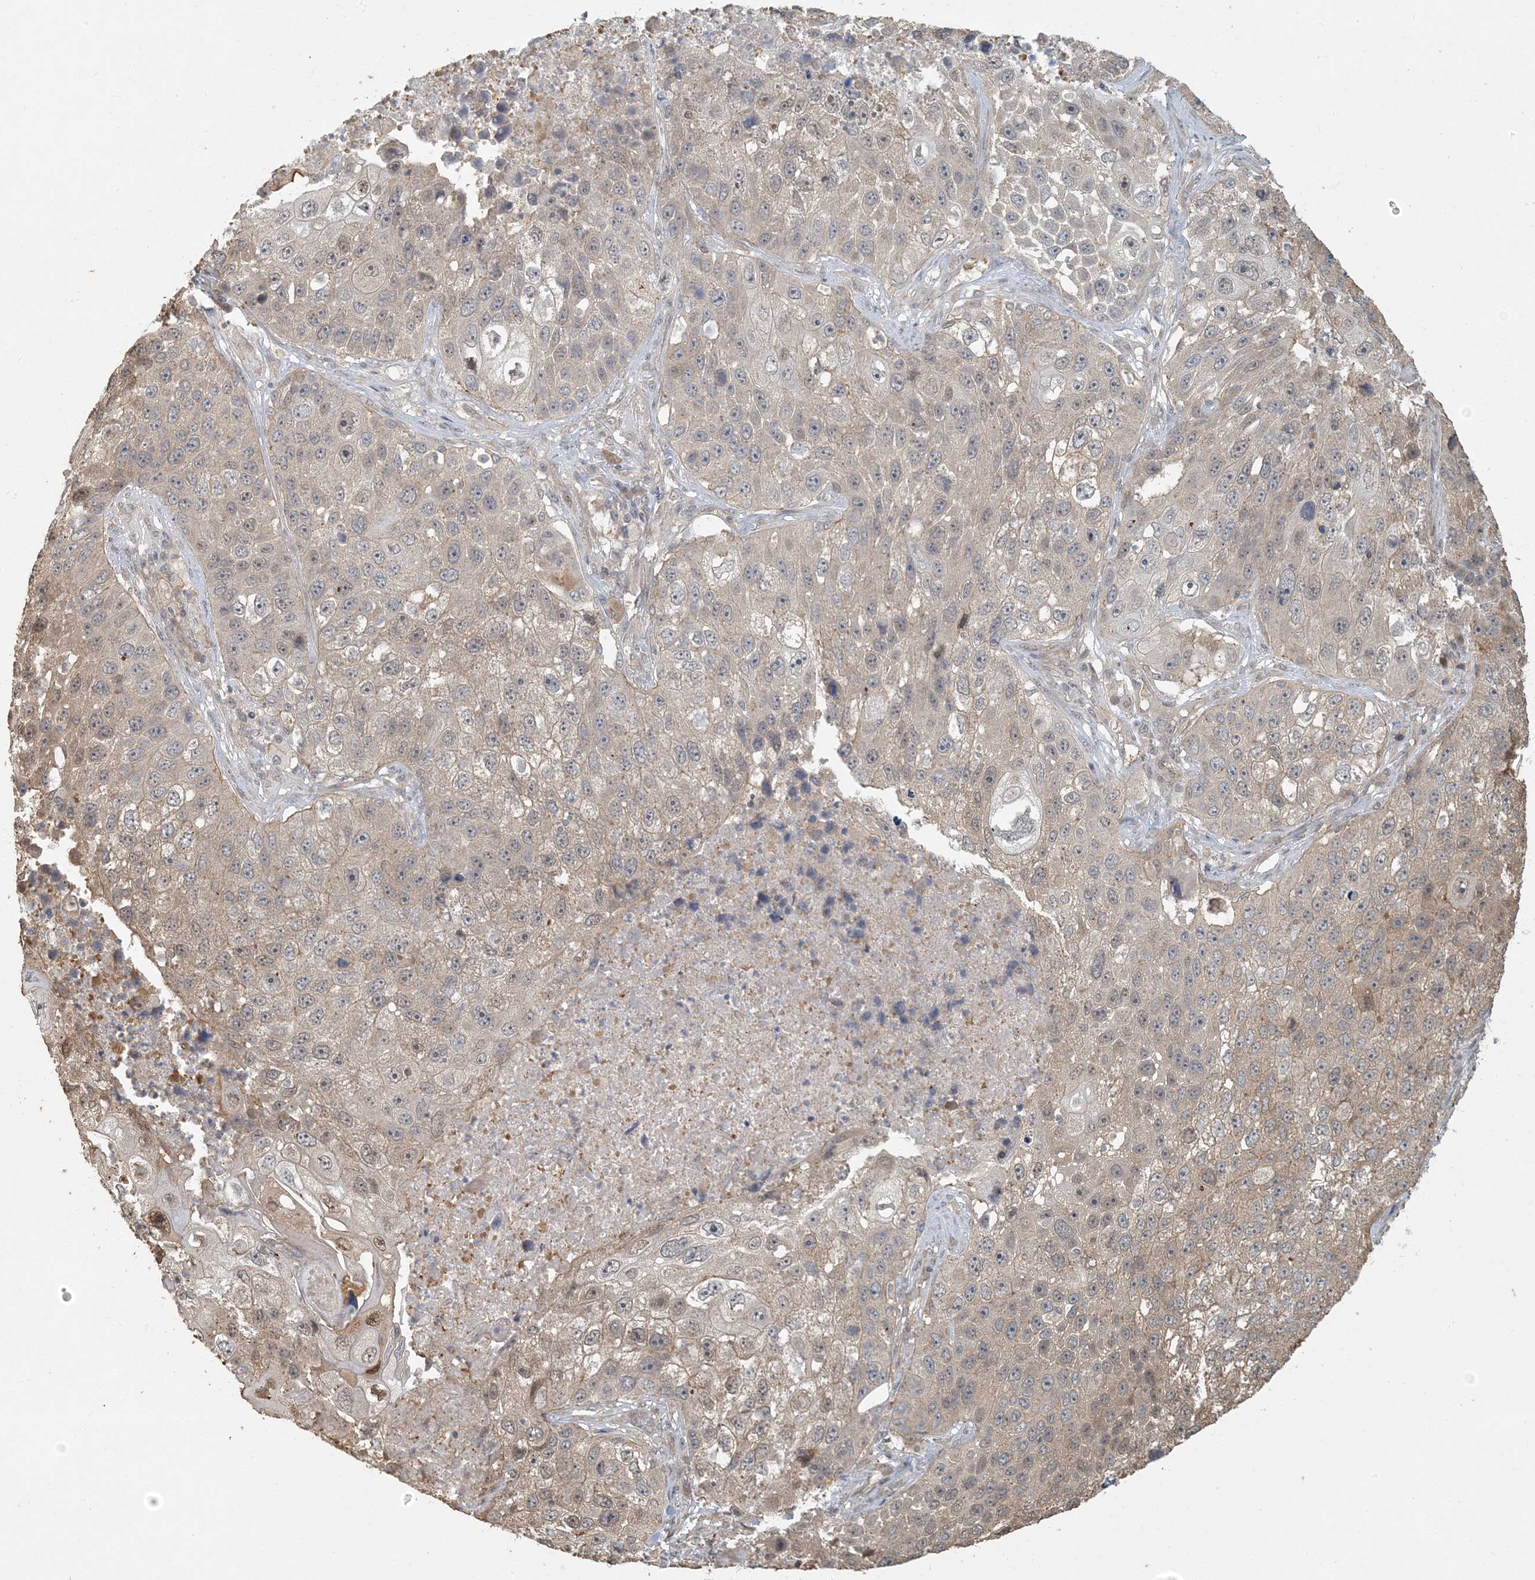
{"staining": {"intensity": "weak", "quantity": "<25%", "location": "cytoplasmic/membranous"}, "tissue": "lung cancer", "cell_type": "Tumor cells", "image_type": "cancer", "snomed": [{"axis": "morphology", "description": "Squamous cell carcinoma, NOS"}, {"axis": "topography", "description": "Lung"}], "caption": "Lung squamous cell carcinoma was stained to show a protein in brown. There is no significant positivity in tumor cells.", "gene": "AK9", "patient": {"sex": "male", "age": 61}}